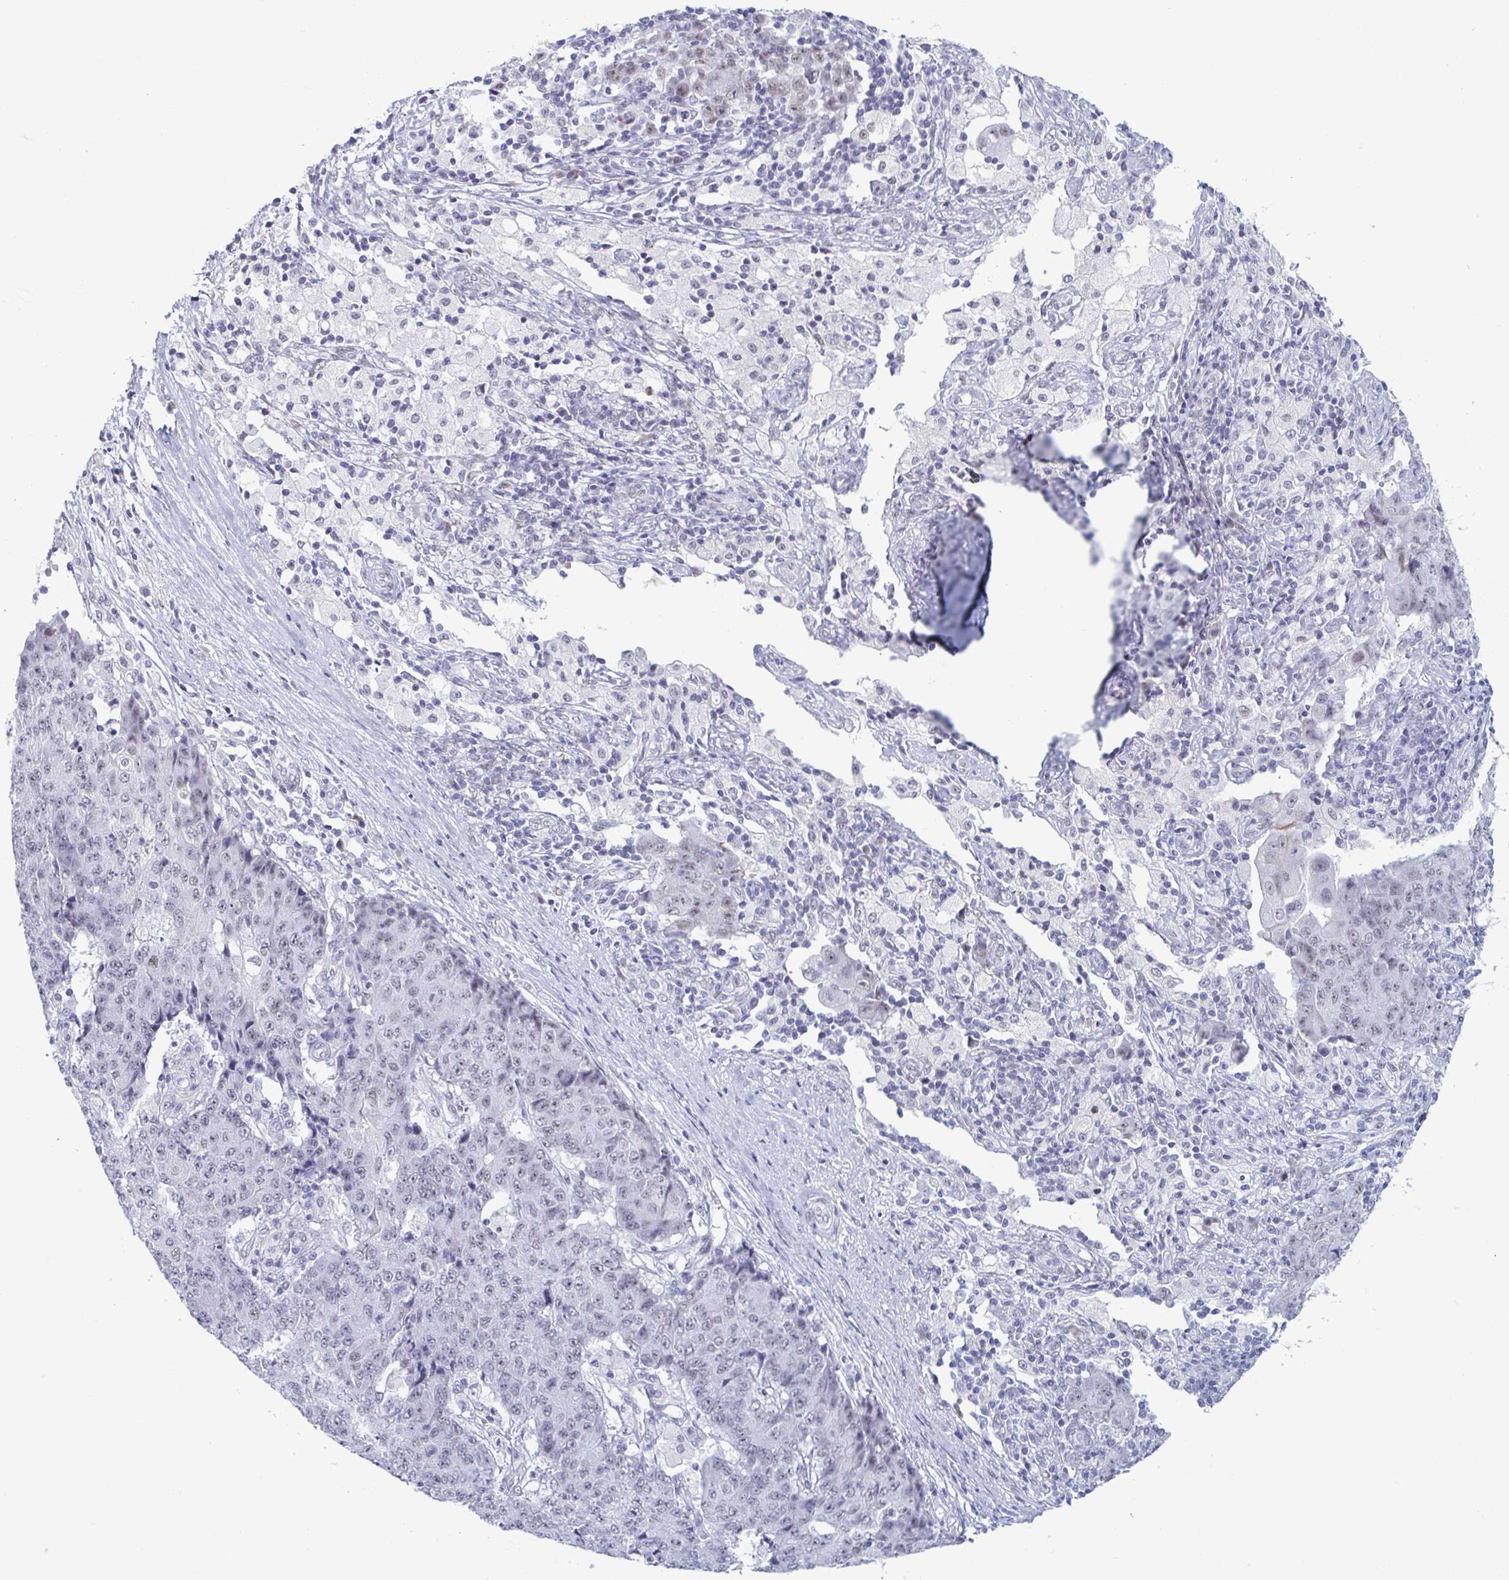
{"staining": {"intensity": "weak", "quantity": "<25%", "location": "nuclear"}, "tissue": "ovarian cancer", "cell_type": "Tumor cells", "image_type": "cancer", "snomed": [{"axis": "morphology", "description": "Carcinoma, endometroid"}, {"axis": "topography", "description": "Ovary"}], "caption": "There is no significant expression in tumor cells of ovarian endometroid carcinoma.", "gene": "MSMB", "patient": {"sex": "female", "age": 42}}